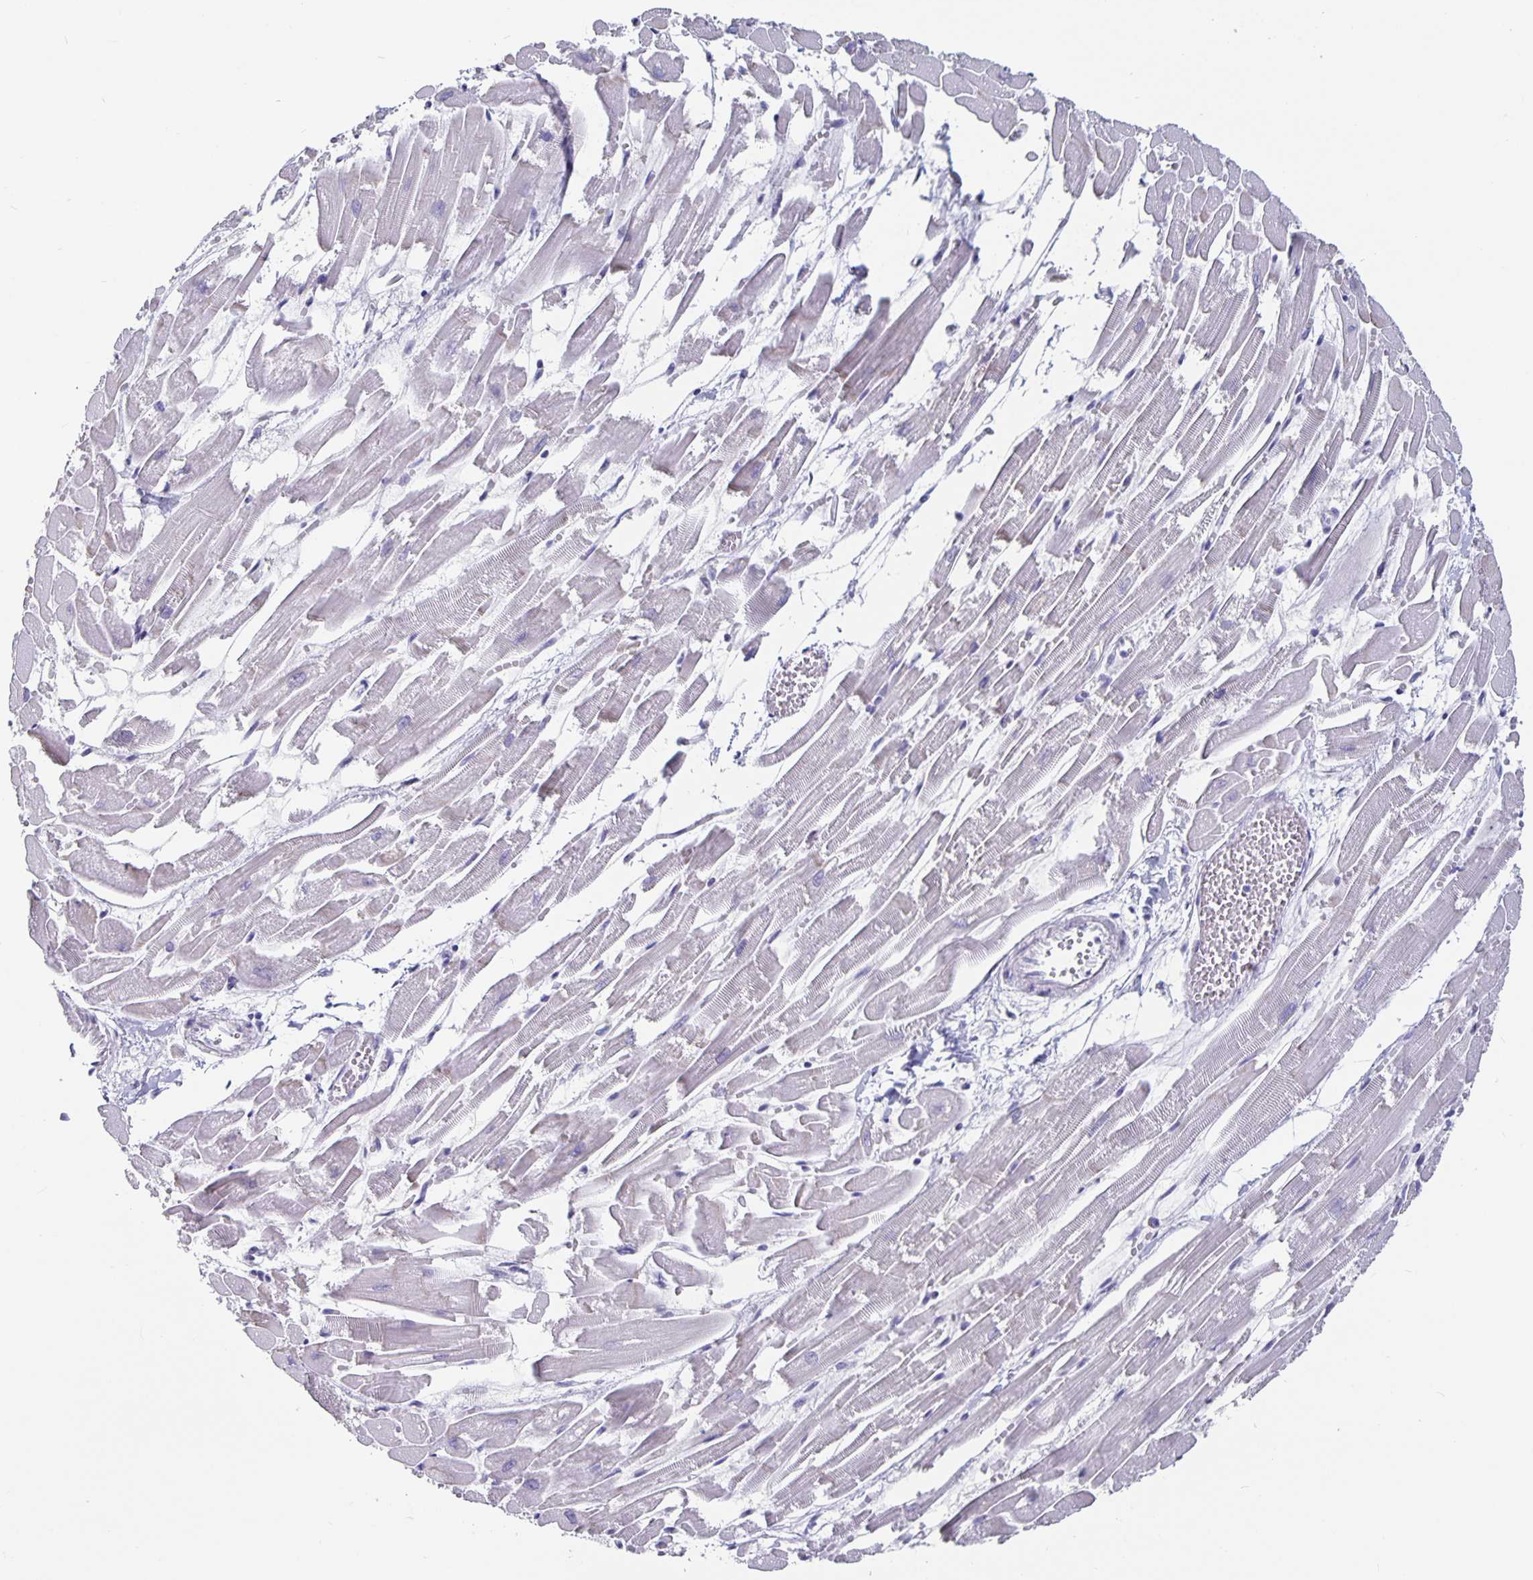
{"staining": {"intensity": "negative", "quantity": "none", "location": "none"}, "tissue": "heart muscle", "cell_type": "Cardiomyocytes", "image_type": "normal", "snomed": [{"axis": "morphology", "description": "Normal tissue, NOS"}, {"axis": "topography", "description": "Heart"}], "caption": "Heart muscle stained for a protein using immunohistochemistry demonstrates no staining cardiomyocytes.", "gene": "OLIG2", "patient": {"sex": "female", "age": 52}}